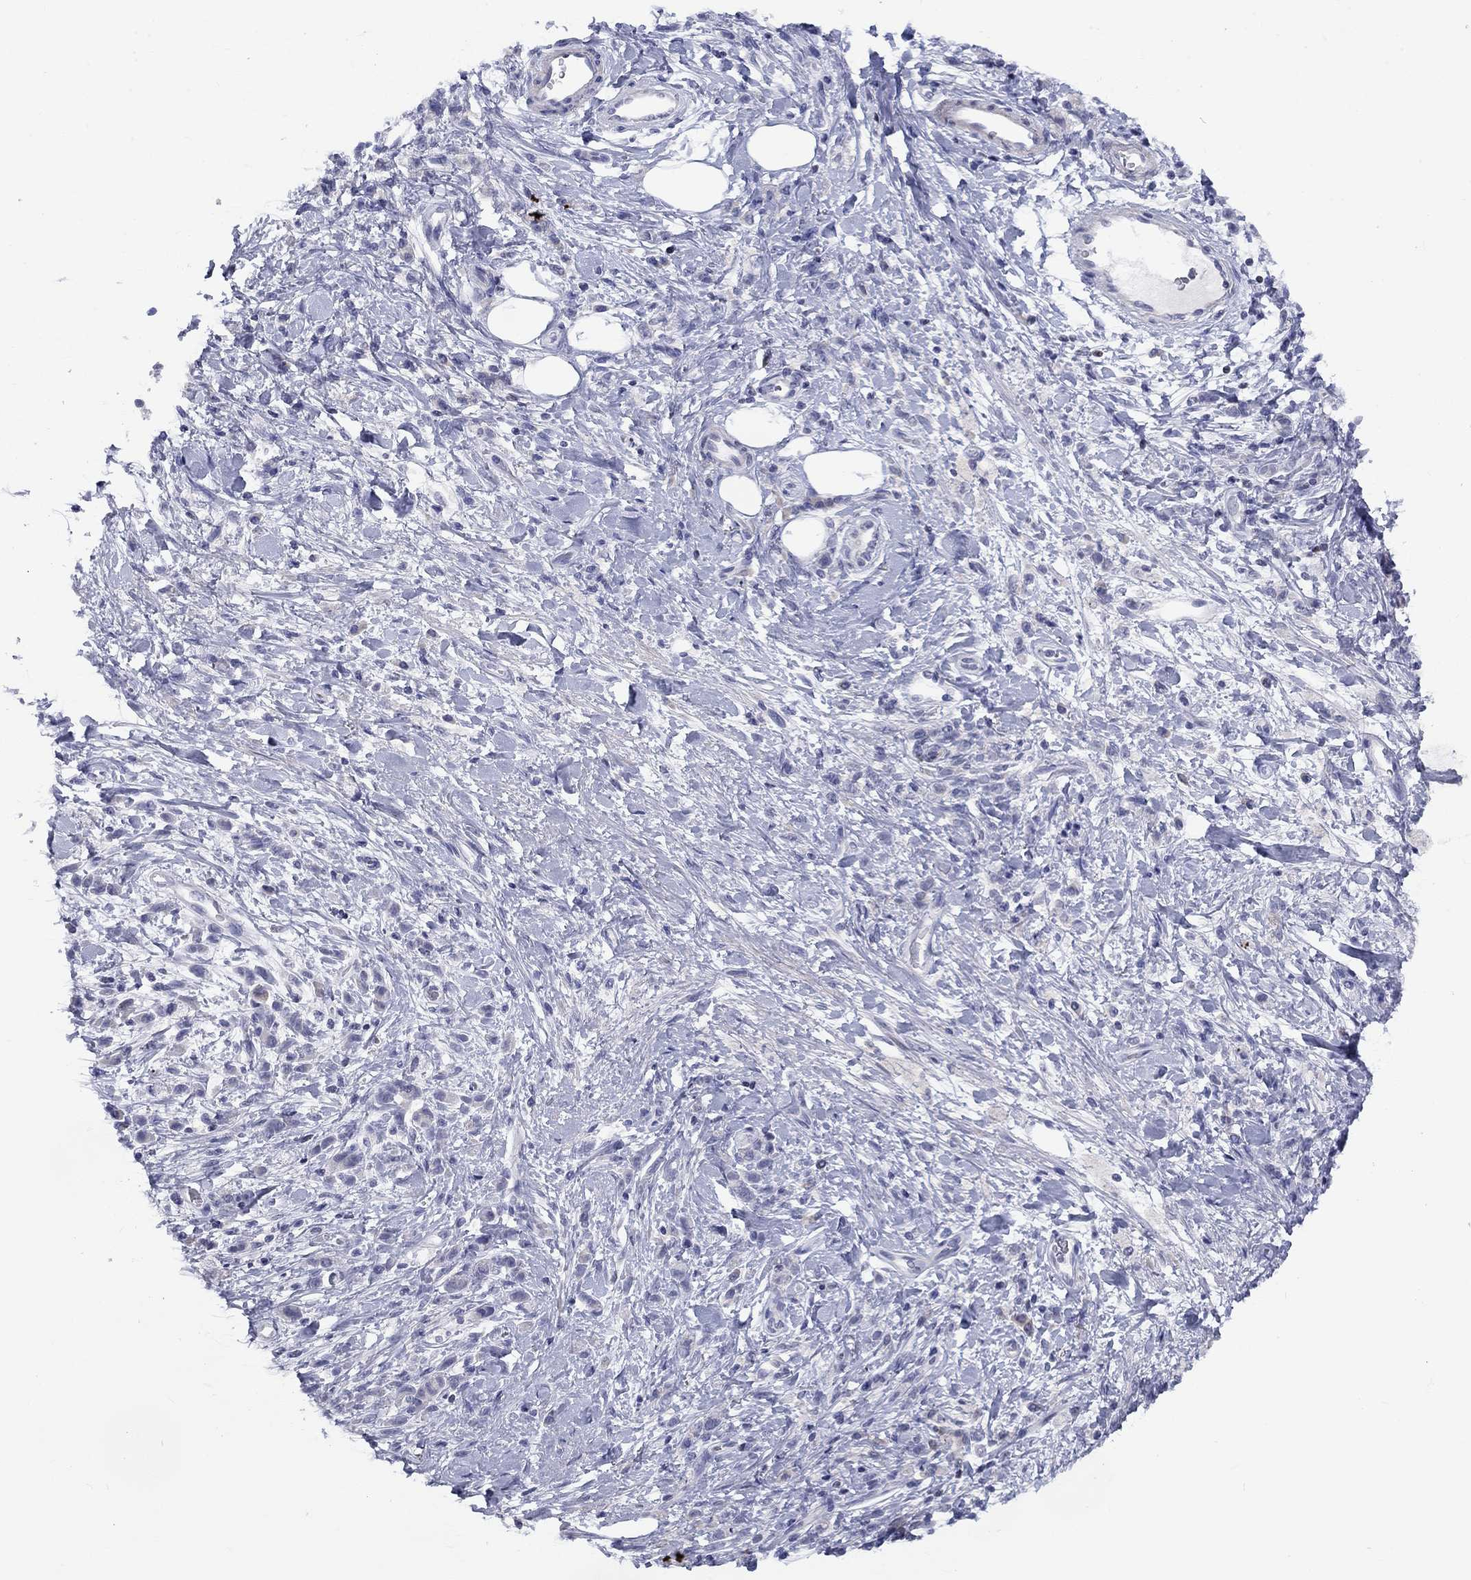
{"staining": {"intensity": "negative", "quantity": "none", "location": "none"}, "tissue": "stomach cancer", "cell_type": "Tumor cells", "image_type": "cancer", "snomed": [{"axis": "morphology", "description": "Adenocarcinoma, NOS"}, {"axis": "topography", "description": "Stomach"}], "caption": "High power microscopy photomicrograph of an immunohistochemistry (IHC) histopathology image of adenocarcinoma (stomach), revealing no significant positivity in tumor cells. (Brightfield microscopy of DAB (3,3'-diaminobenzidine) immunohistochemistry (IHC) at high magnification).", "gene": "CACNA1A", "patient": {"sex": "male", "age": 77}}